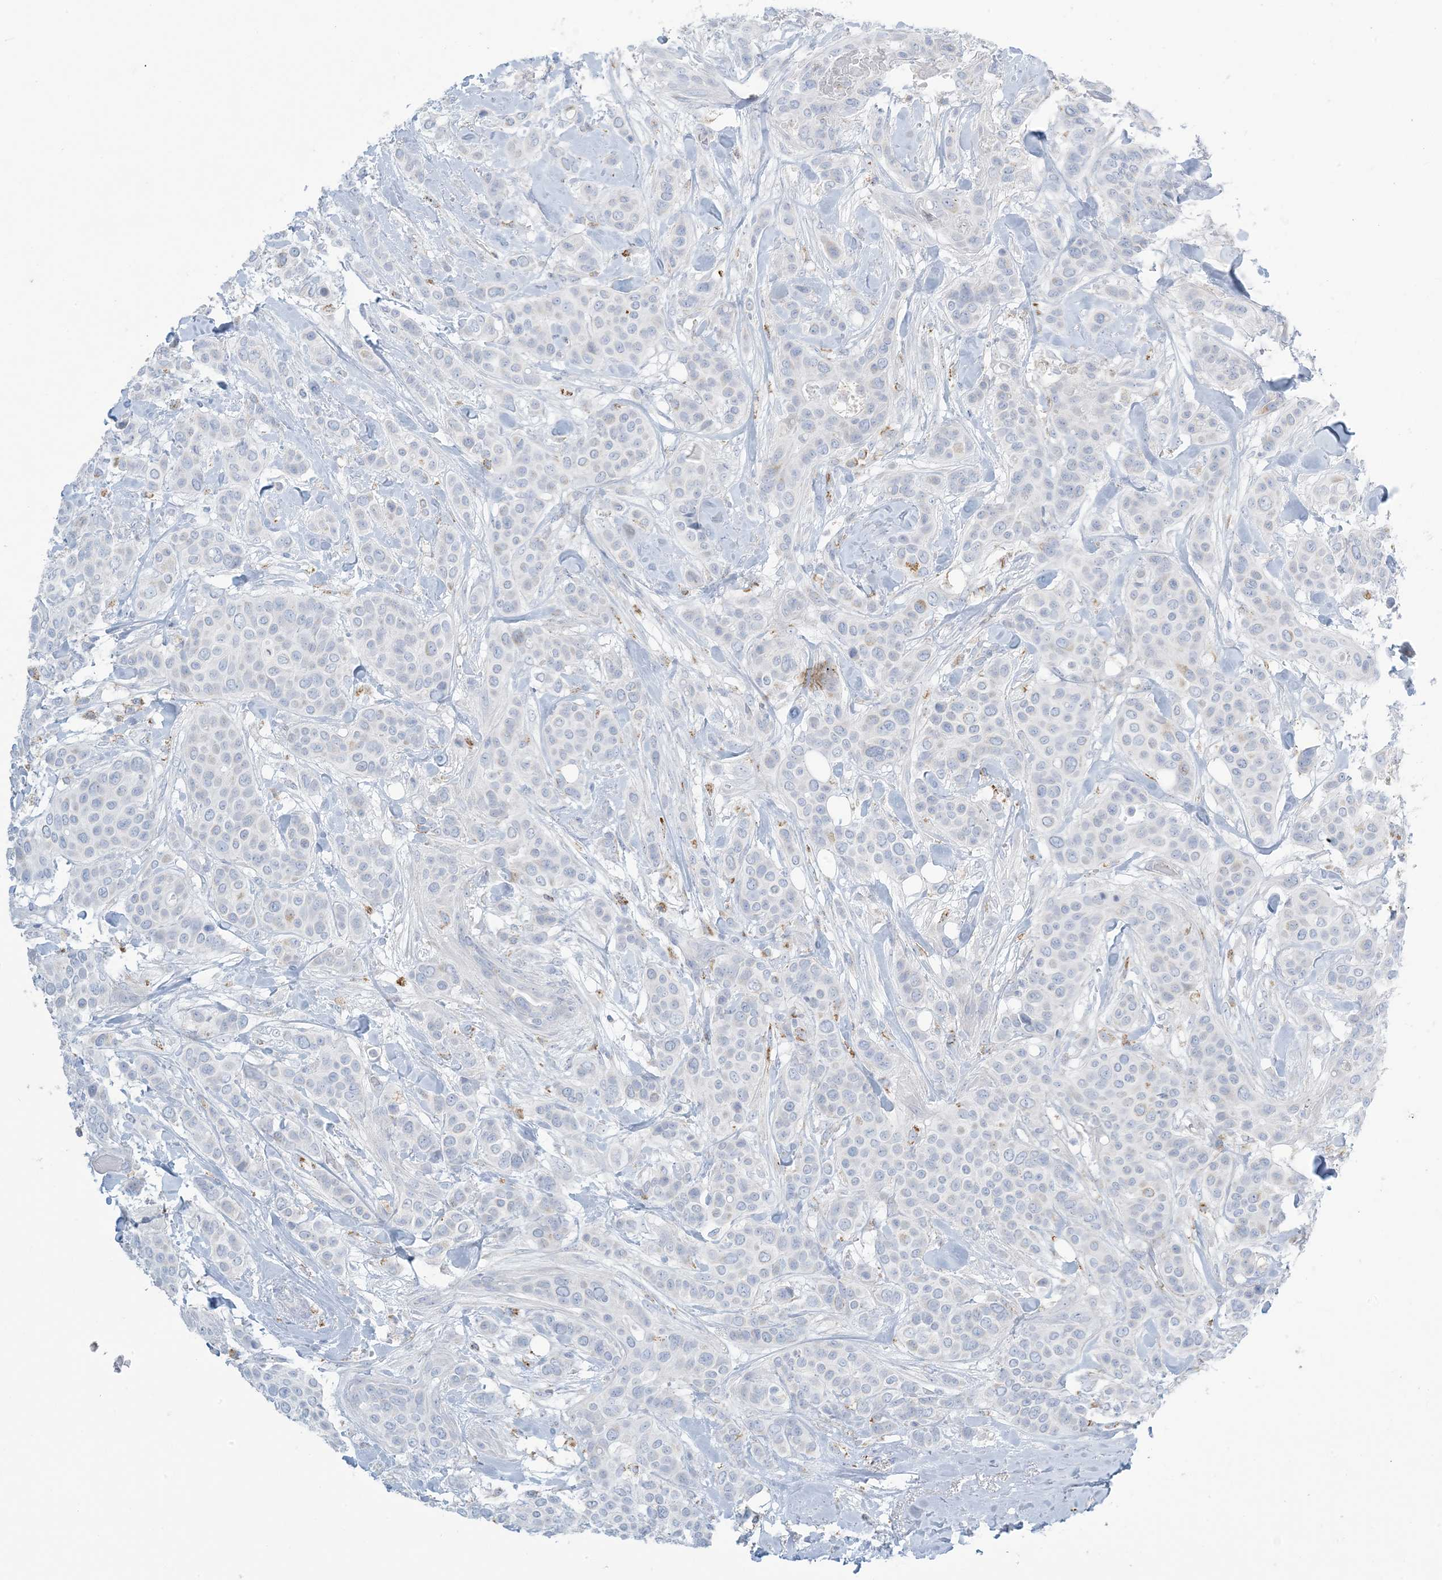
{"staining": {"intensity": "negative", "quantity": "none", "location": "none"}, "tissue": "breast cancer", "cell_type": "Tumor cells", "image_type": "cancer", "snomed": [{"axis": "morphology", "description": "Lobular carcinoma"}, {"axis": "topography", "description": "Breast"}], "caption": "Immunohistochemistry of lobular carcinoma (breast) displays no expression in tumor cells.", "gene": "ZDHHC4", "patient": {"sex": "female", "age": 51}}